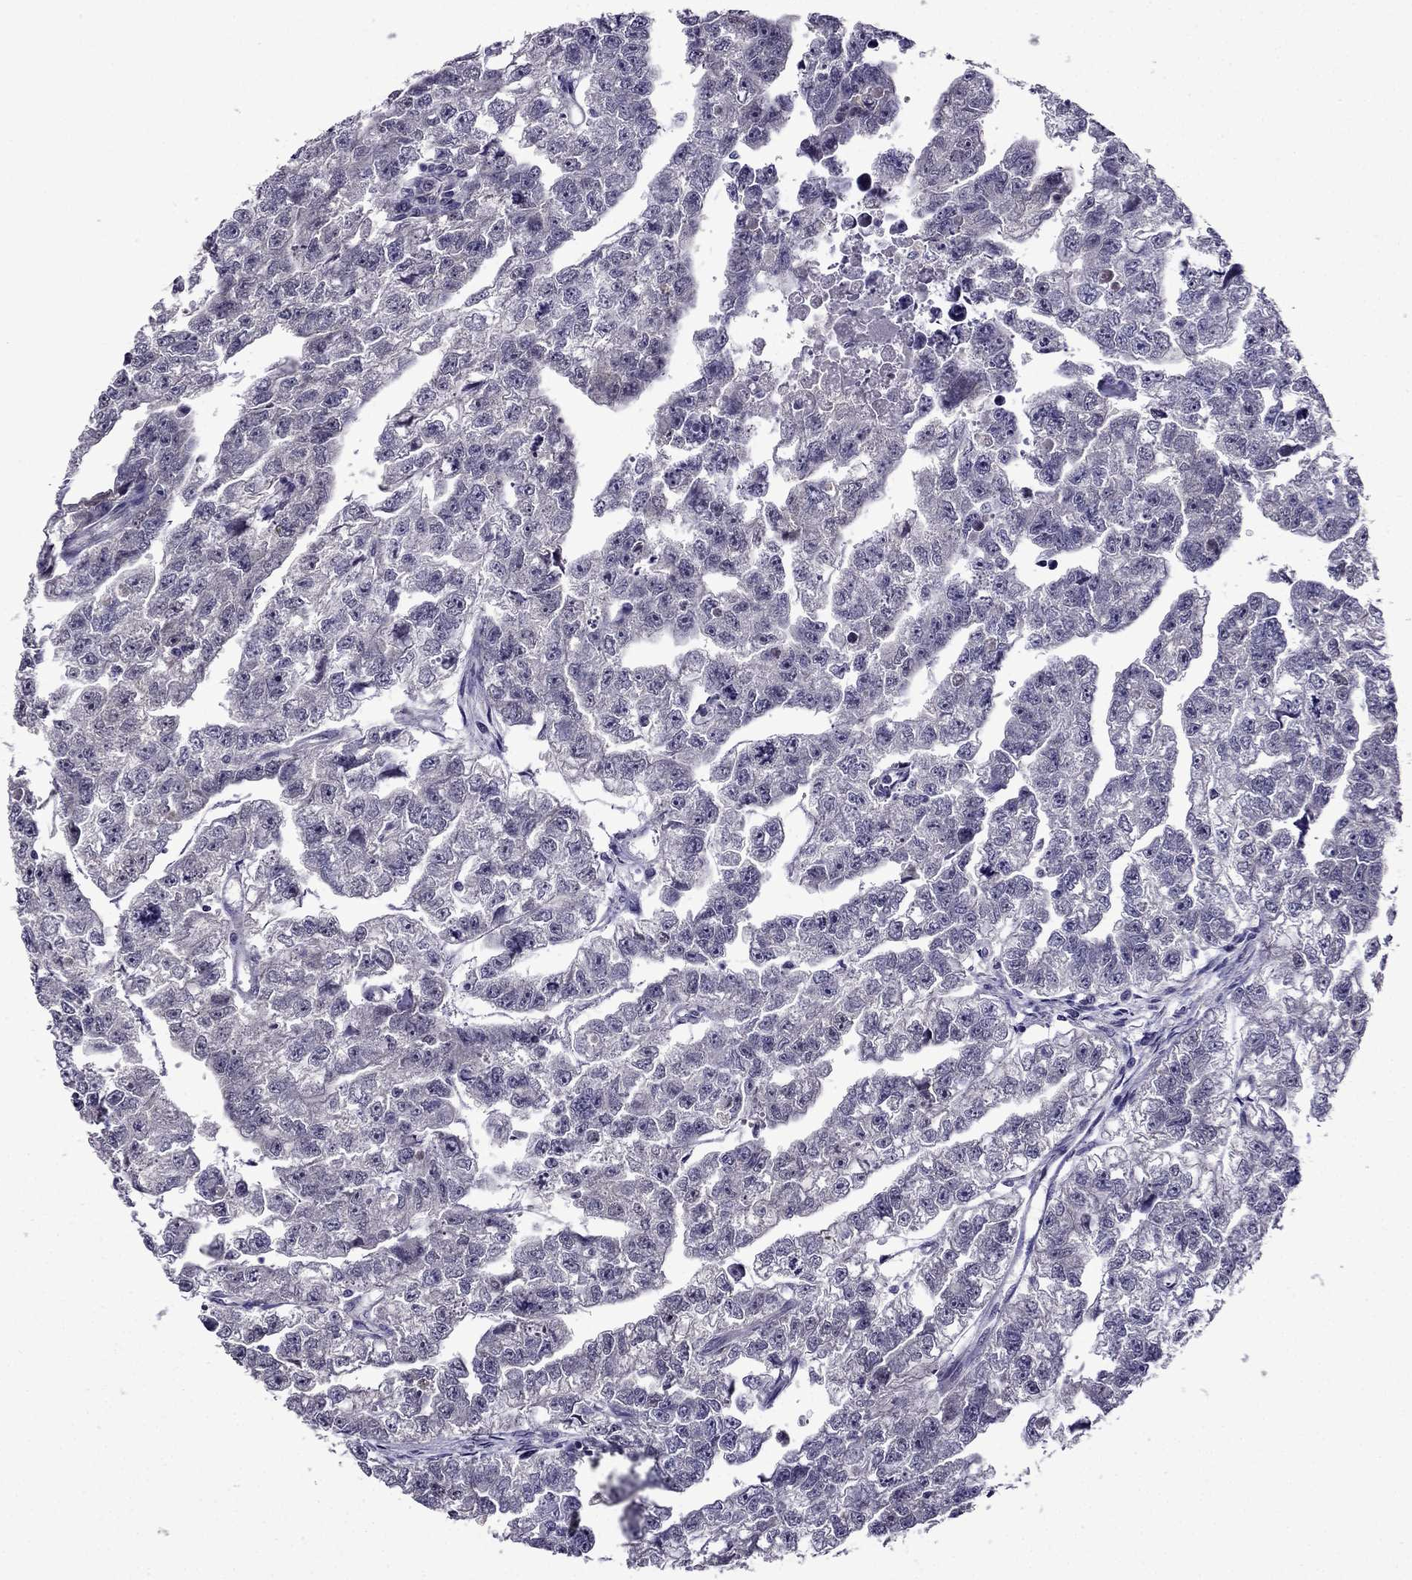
{"staining": {"intensity": "negative", "quantity": "none", "location": "none"}, "tissue": "testis cancer", "cell_type": "Tumor cells", "image_type": "cancer", "snomed": [{"axis": "morphology", "description": "Carcinoma, Embryonal, NOS"}, {"axis": "morphology", "description": "Teratoma, malignant, NOS"}, {"axis": "topography", "description": "Testis"}], "caption": "Histopathology image shows no significant protein staining in tumor cells of testis teratoma (malignant).", "gene": "CDK5", "patient": {"sex": "male", "age": 44}}